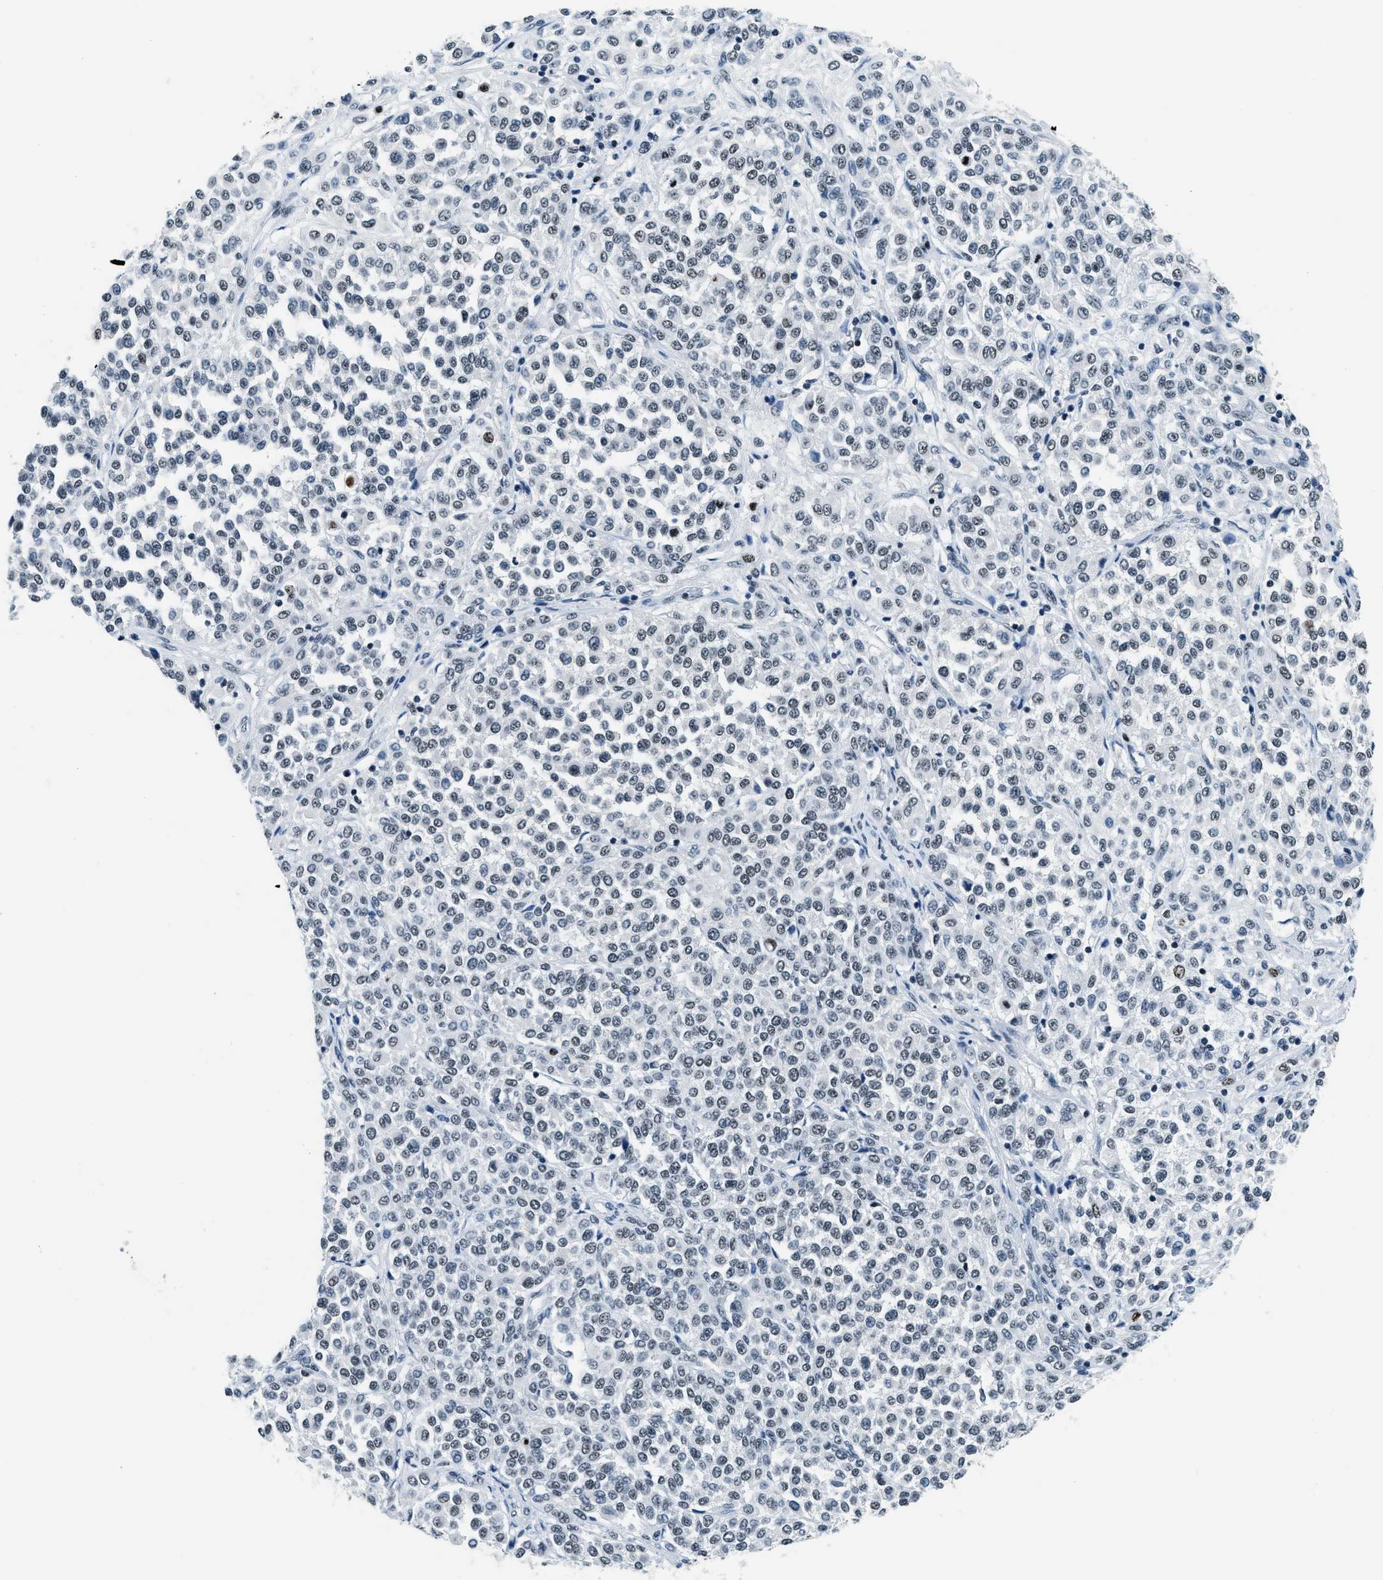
{"staining": {"intensity": "negative", "quantity": "none", "location": "none"}, "tissue": "melanoma", "cell_type": "Tumor cells", "image_type": "cancer", "snomed": [{"axis": "morphology", "description": "Malignant melanoma, Metastatic site"}, {"axis": "topography", "description": "Pancreas"}], "caption": "The image displays no significant positivity in tumor cells of malignant melanoma (metastatic site).", "gene": "TOP1", "patient": {"sex": "female", "age": 30}}